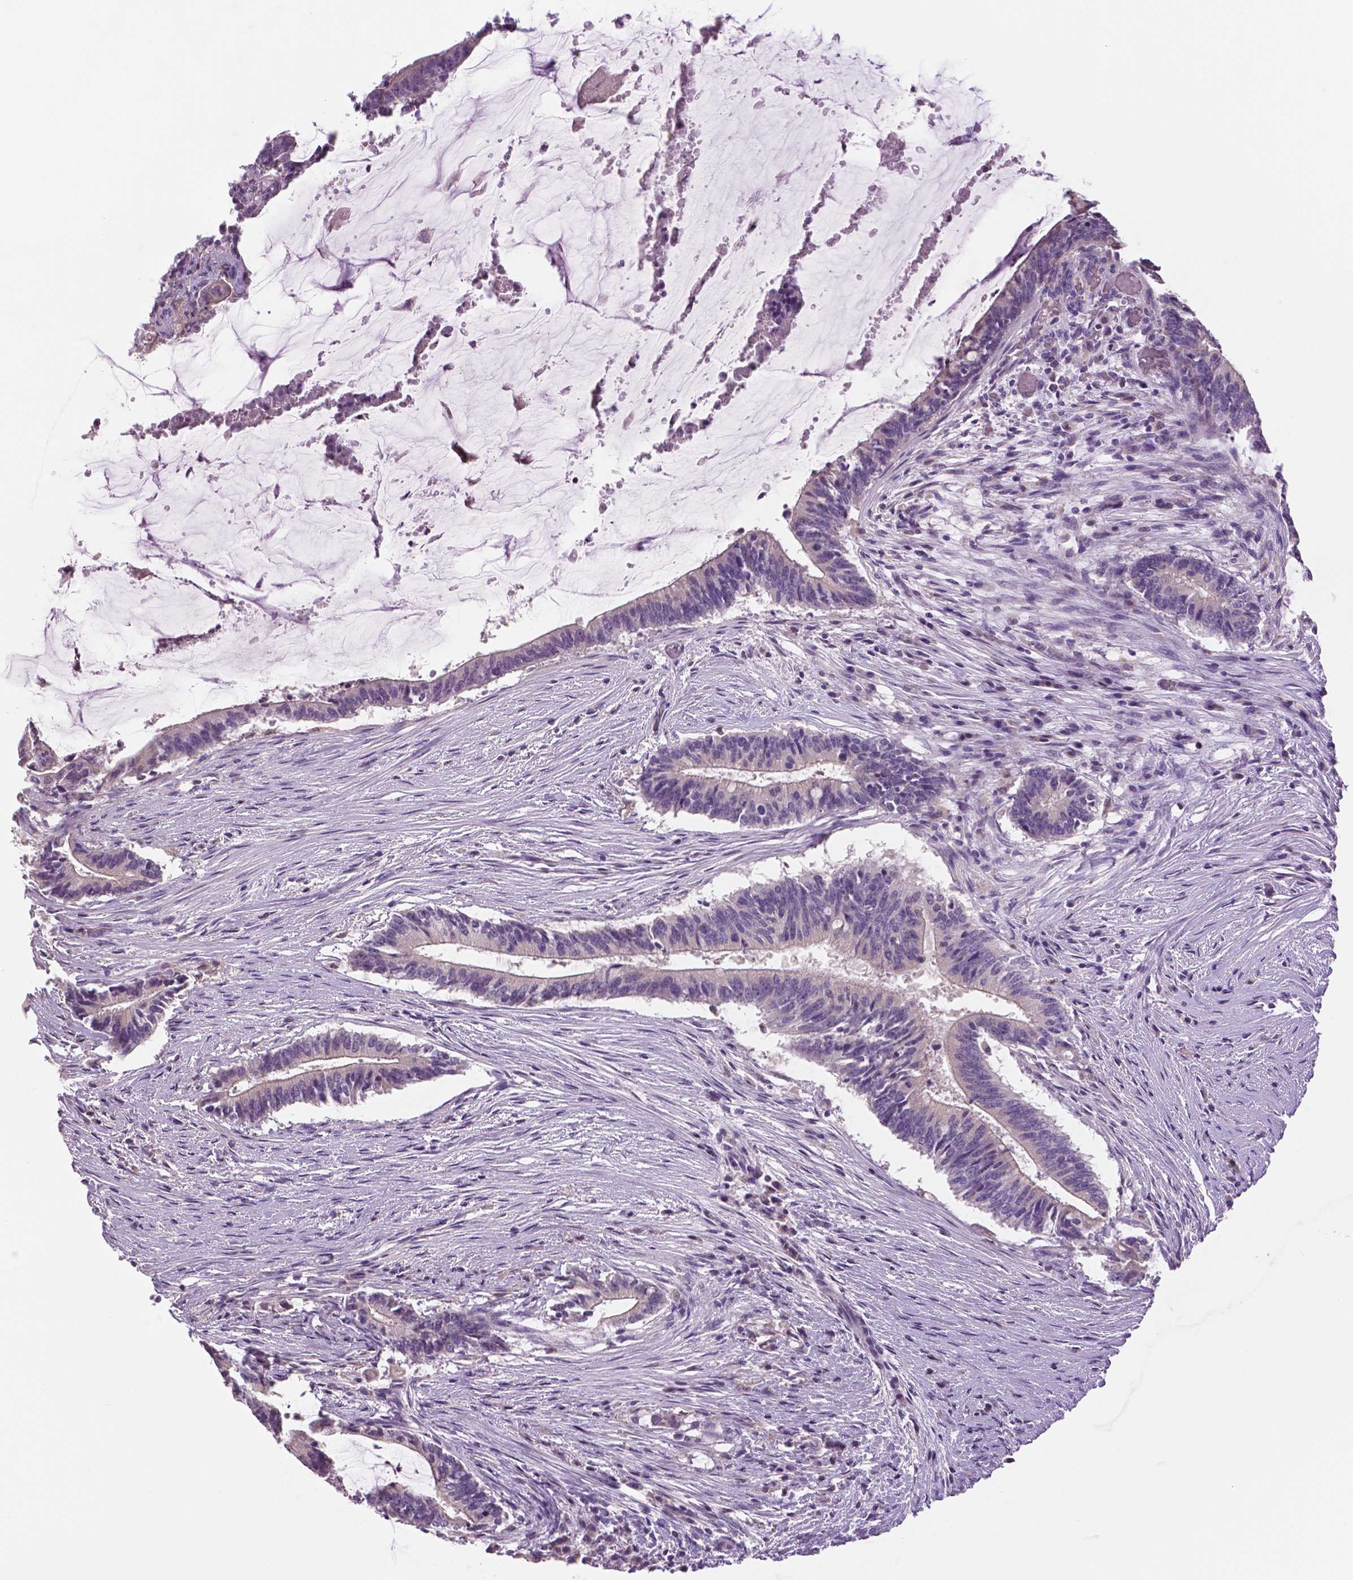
{"staining": {"intensity": "weak", "quantity": "25%-75%", "location": "cytoplasmic/membranous"}, "tissue": "colorectal cancer", "cell_type": "Tumor cells", "image_type": "cancer", "snomed": [{"axis": "morphology", "description": "Adenocarcinoma, NOS"}, {"axis": "topography", "description": "Colon"}], "caption": "DAB immunohistochemical staining of colorectal adenocarcinoma reveals weak cytoplasmic/membranous protein expression in about 25%-75% of tumor cells.", "gene": "DNAH12", "patient": {"sex": "female", "age": 43}}